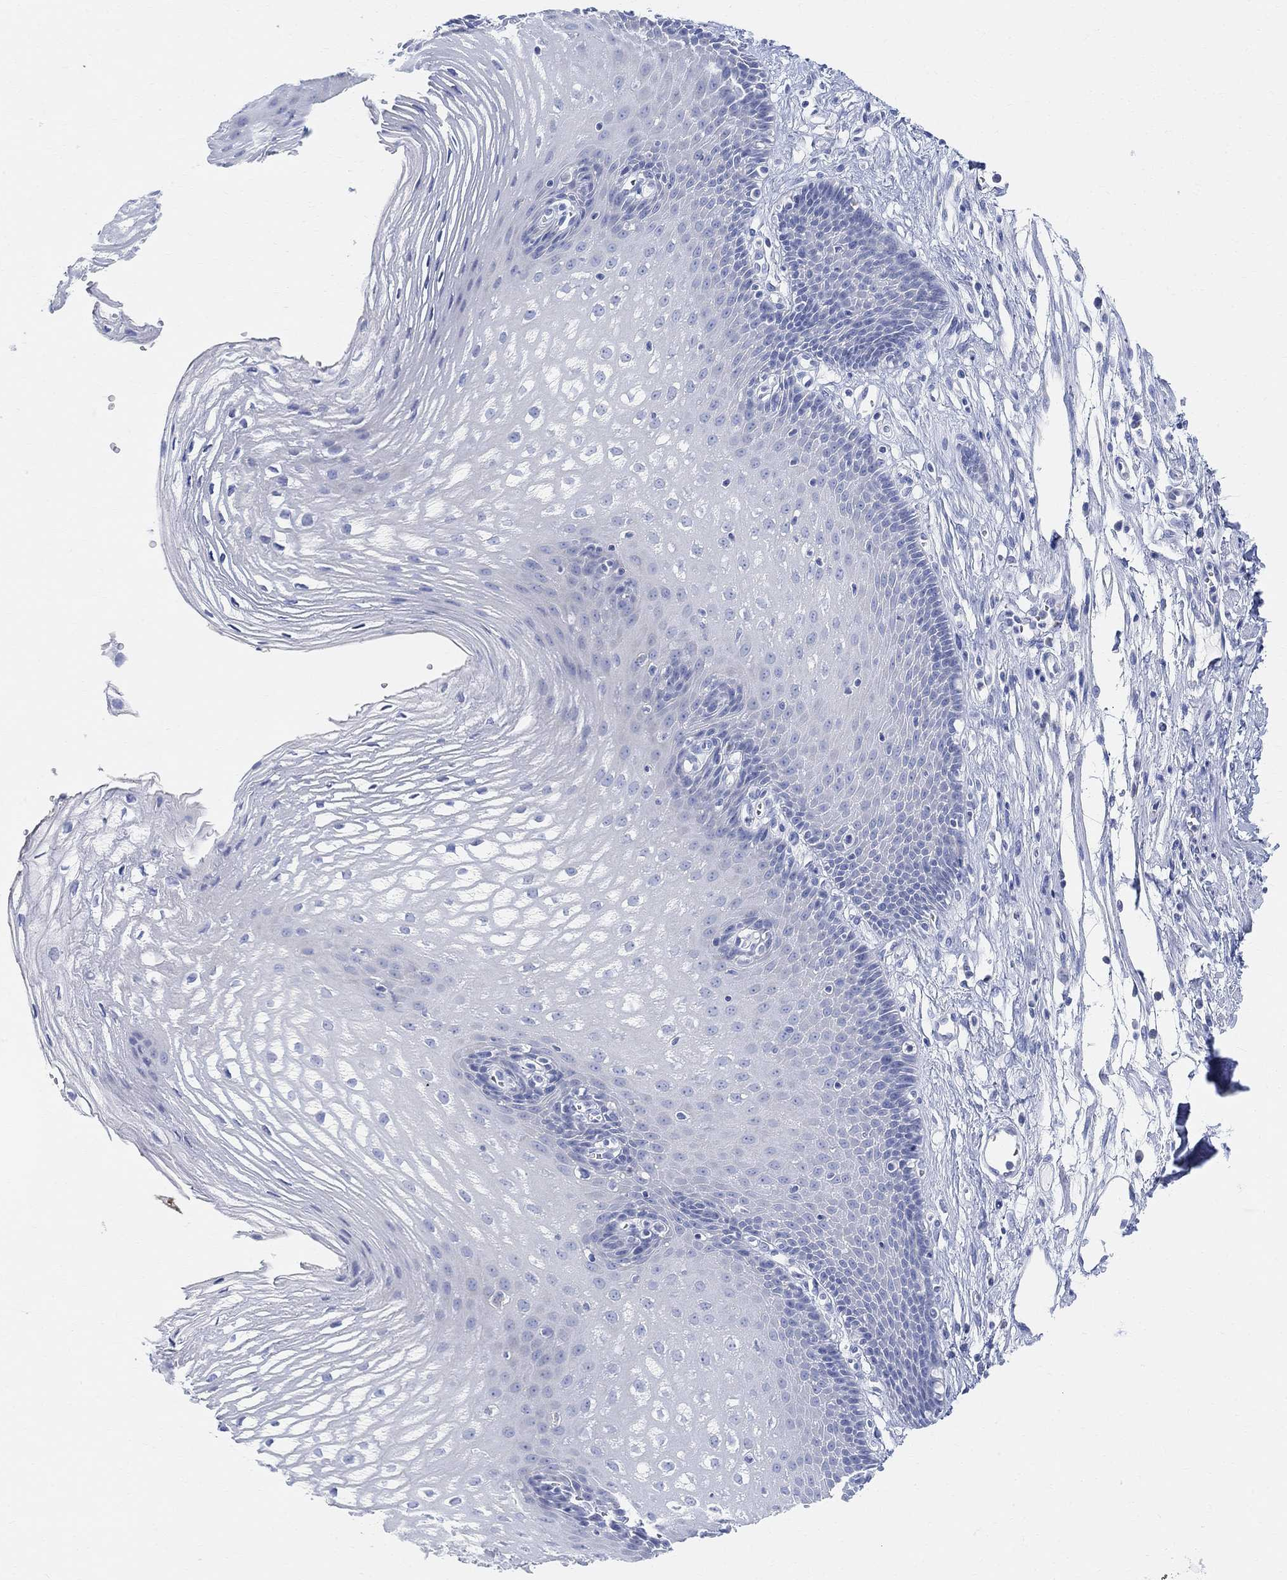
{"staining": {"intensity": "negative", "quantity": "none", "location": "none"}, "tissue": "esophagus", "cell_type": "Squamous epithelial cells", "image_type": "normal", "snomed": [{"axis": "morphology", "description": "Normal tissue, NOS"}, {"axis": "topography", "description": "Esophagus"}], "caption": "Immunohistochemistry (IHC) histopathology image of normal human esophagus stained for a protein (brown), which demonstrates no staining in squamous epithelial cells. (DAB immunohistochemistry, high magnification).", "gene": "RETNLB", "patient": {"sex": "male", "age": 72}}